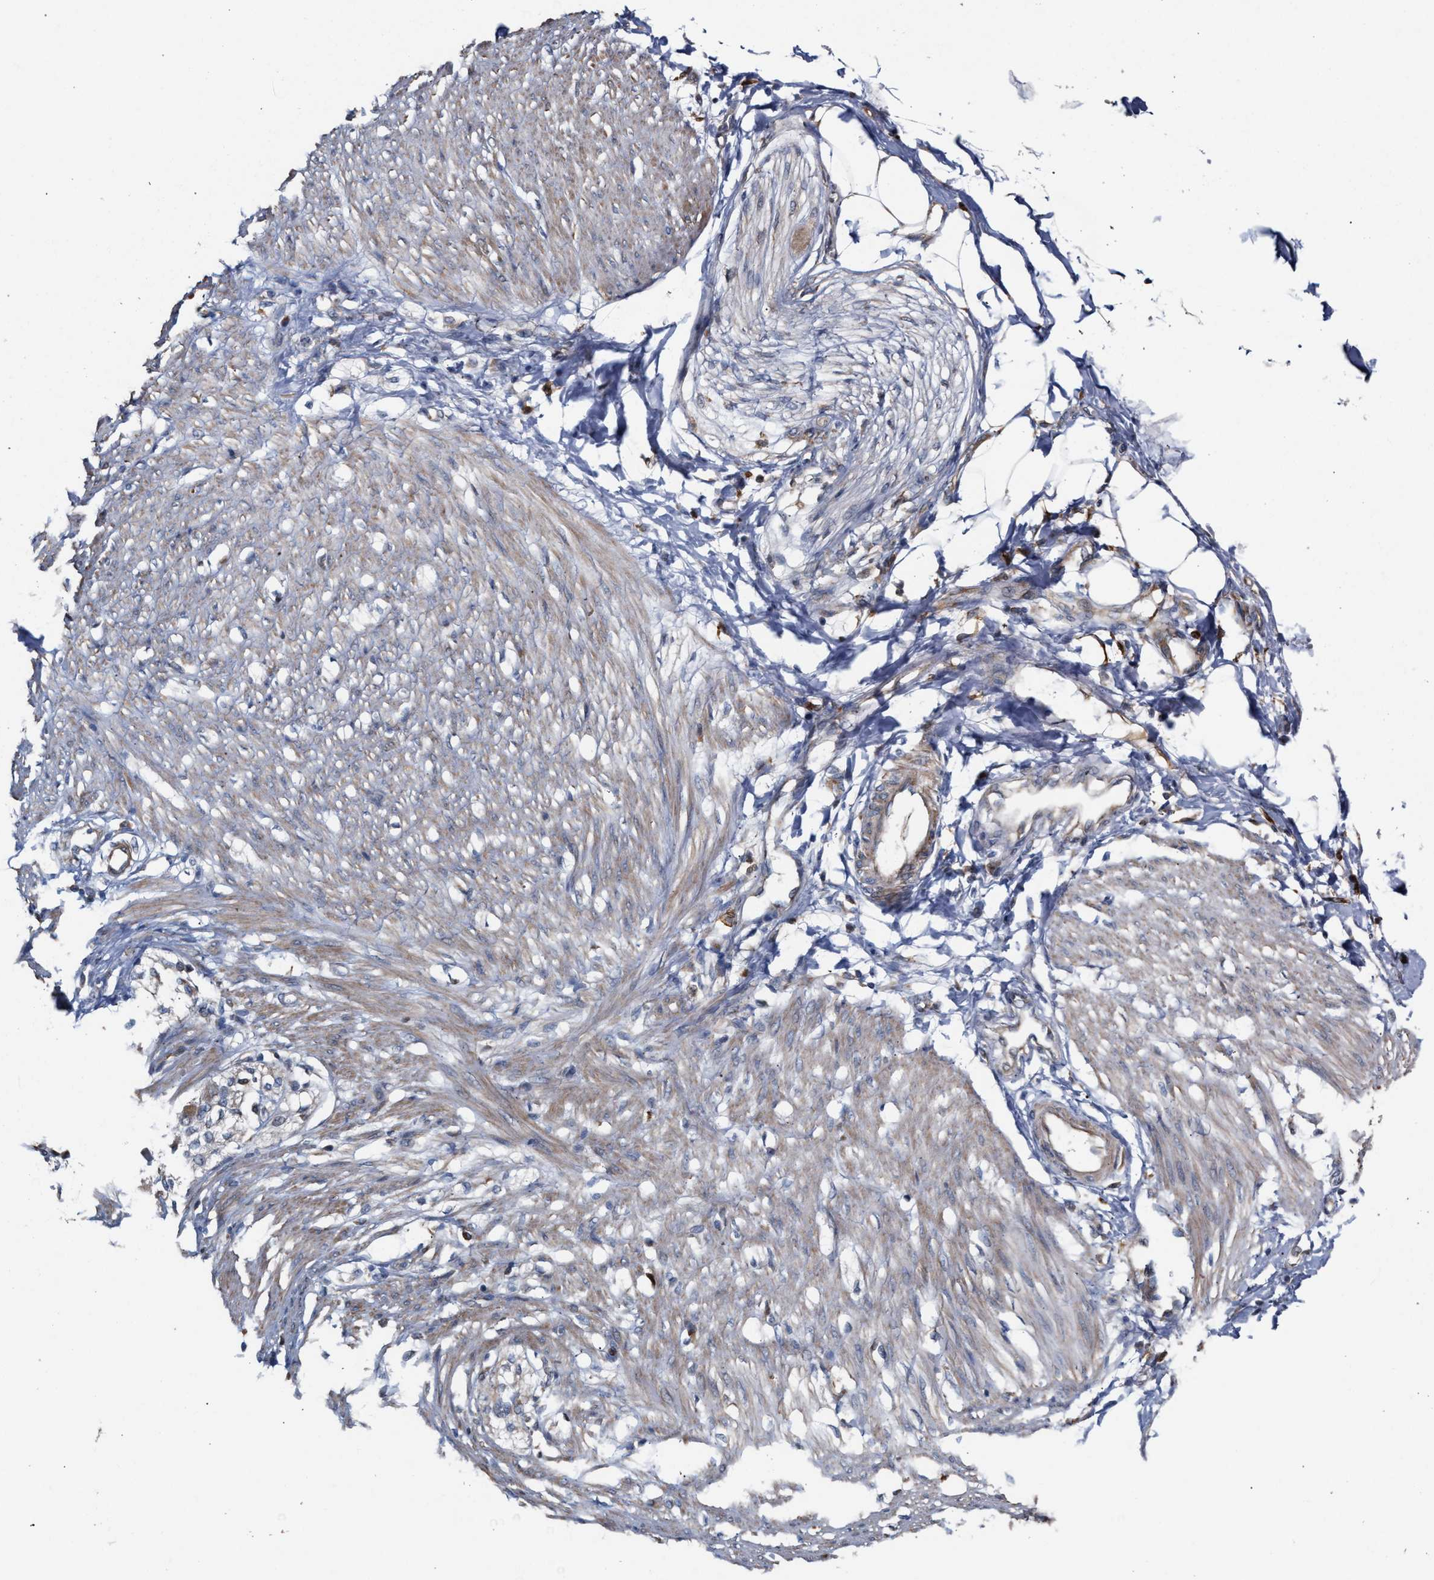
{"staining": {"intensity": "strong", "quantity": ">75%", "location": "cytoplasmic/membranous"}, "tissue": "adipose tissue", "cell_type": "Adipocytes", "image_type": "normal", "snomed": [{"axis": "morphology", "description": "Normal tissue, NOS"}, {"axis": "morphology", "description": "Adenocarcinoma, NOS"}, {"axis": "topography", "description": "Colon"}, {"axis": "topography", "description": "Peripheral nerve tissue"}], "caption": "A high amount of strong cytoplasmic/membranous expression is seen in approximately >75% of adipocytes in unremarkable adipose tissue. The staining was performed using DAB, with brown indicating positive protein expression. Nuclei are stained blue with hematoxylin.", "gene": "RNF135", "patient": {"sex": "male", "age": 14}}